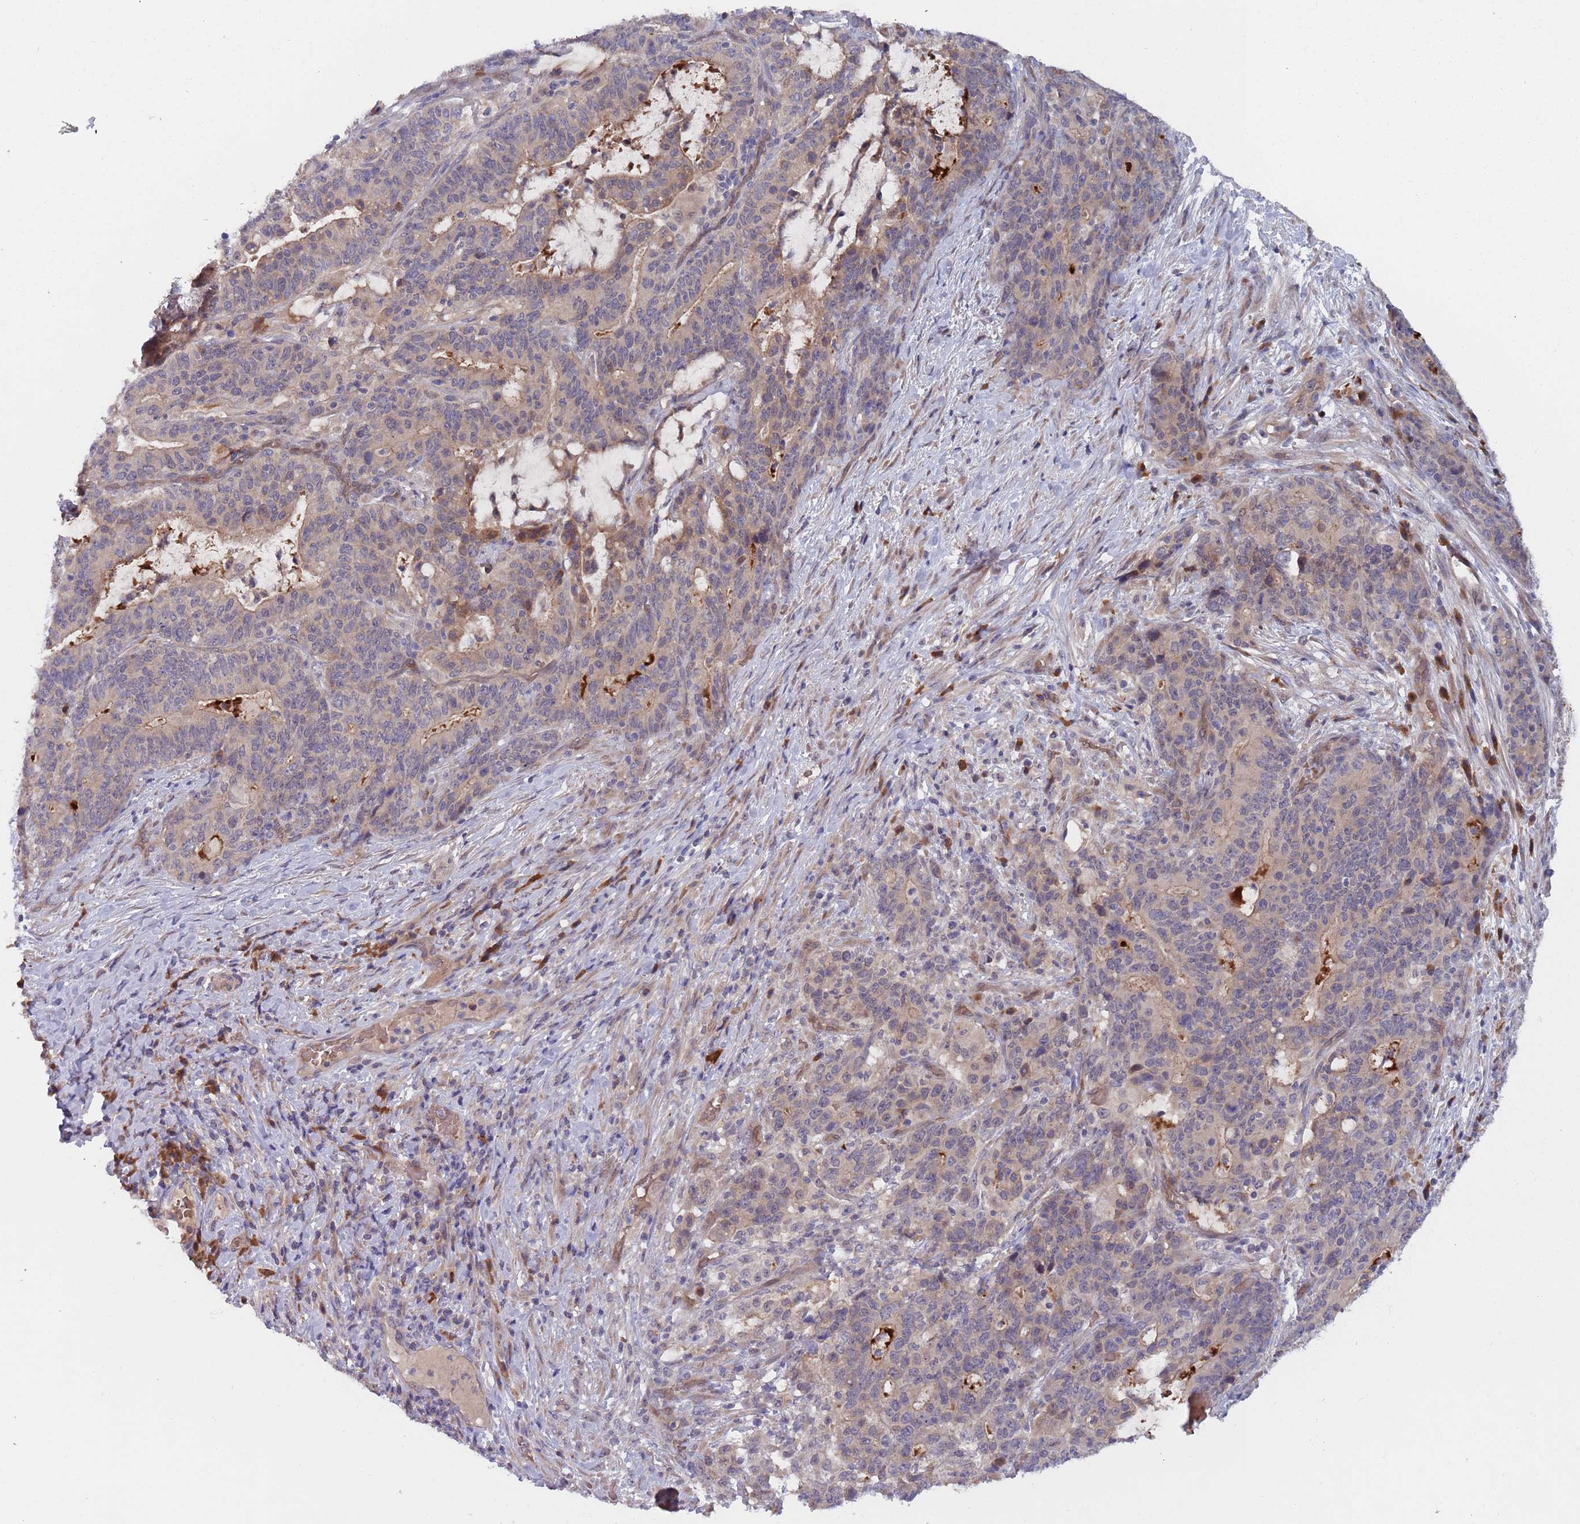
{"staining": {"intensity": "weak", "quantity": "<25%", "location": "cytoplasmic/membranous"}, "tissue": "stomach cancer", "cell_type": "Tumor cells", "image_type": "cancer", "snomed": [{"axis": "morphology", "description": "Normal tissue, NOS"}, {"axis": "morphology", "description": "Adenocarcinoma, NOS"}, {"axis": "topography", "description": "Stomach"}], "caption": "Adenocarcinoma (stomach) was stained to show a protein in brown. There is no significant staining in tumor cells.", "gene": "ZNF140", "patient": {"sex": "female", "age": 64}}